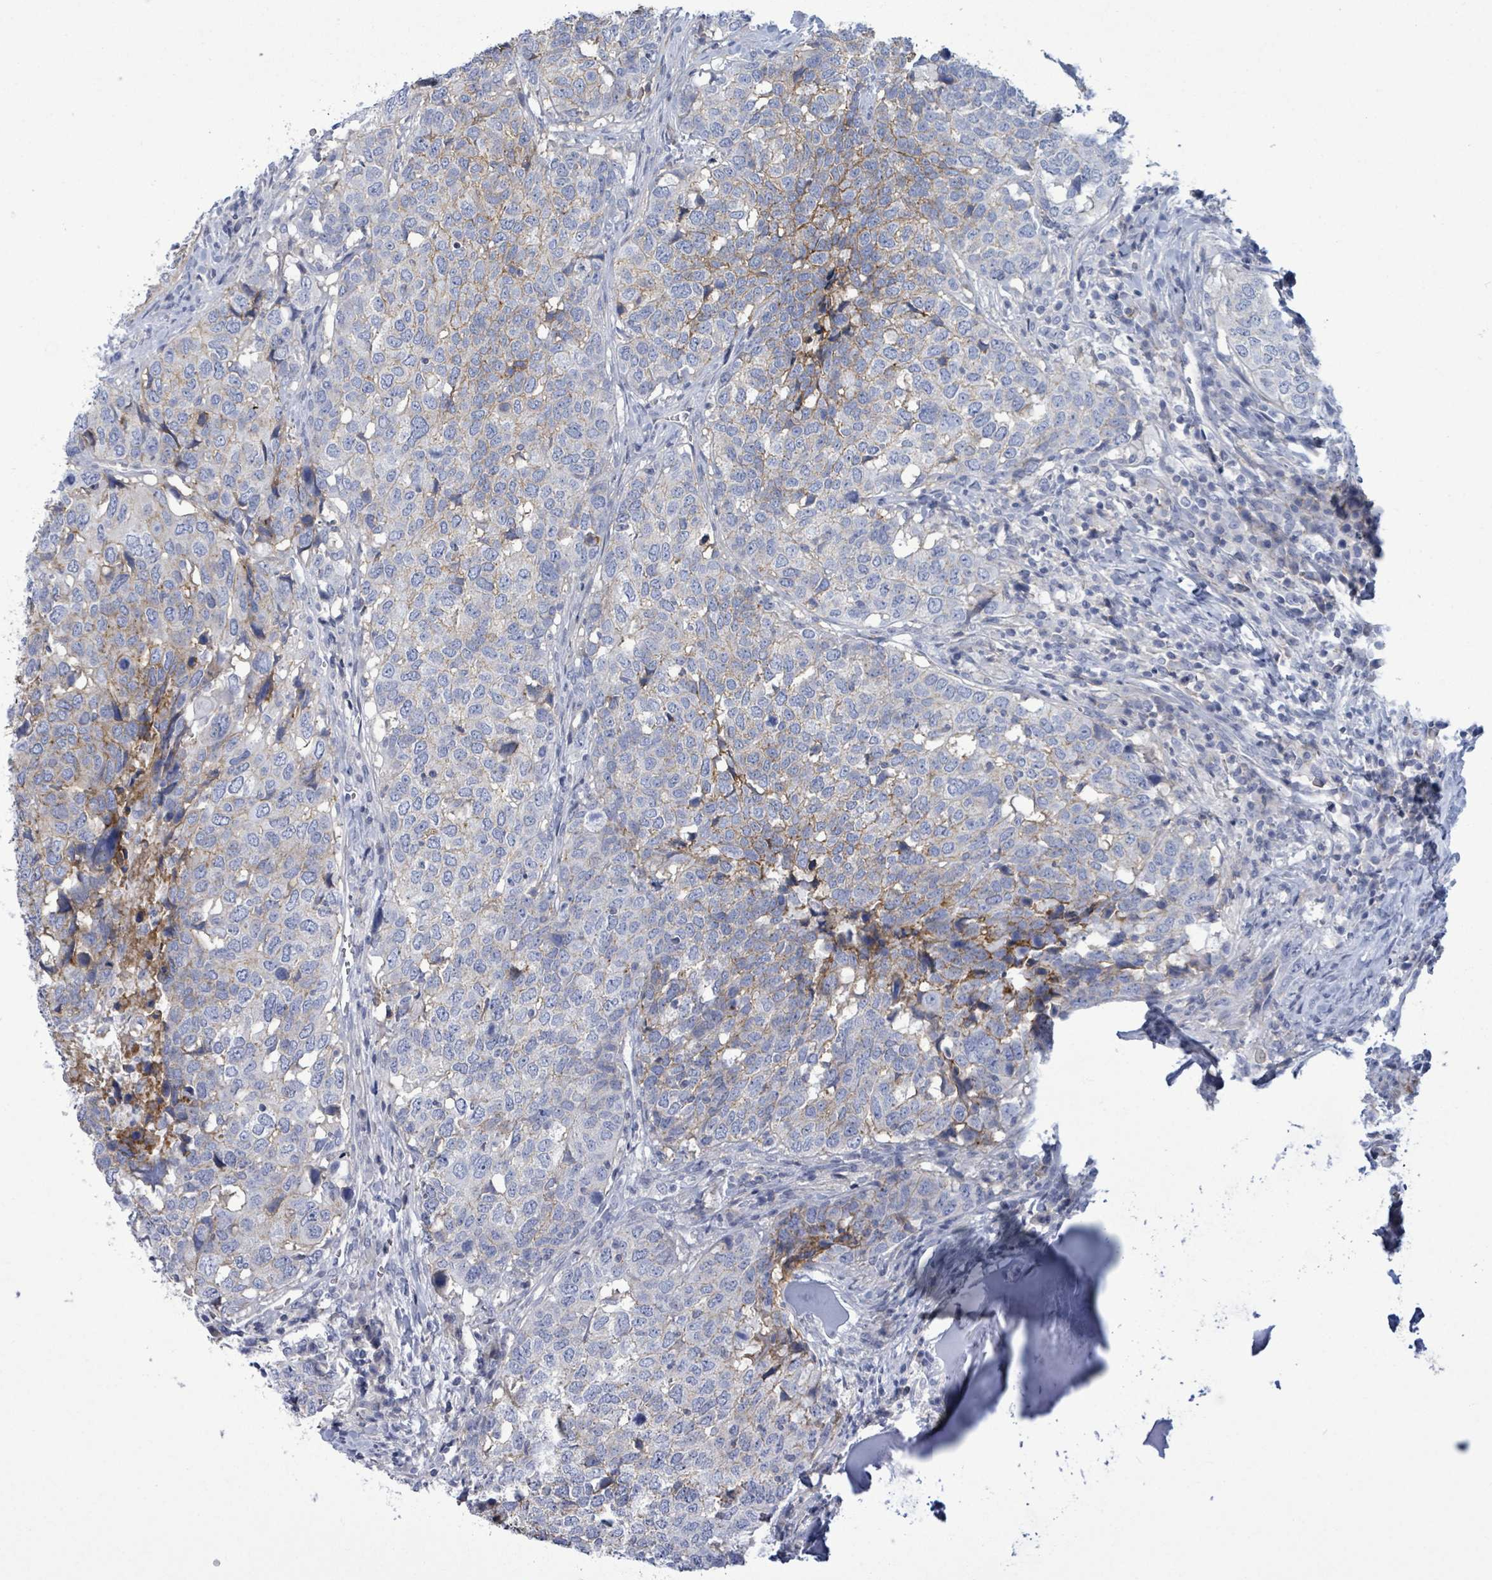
{"staining": {"intensity": "weak", "quantity": "<25%", "location": "cytoplasmic/membranous"}, "tissue": "head and neck cancer", "cell_type": "Tumor cells", "image_type": "cancer", "snomed": [{"axis": "morphology", "description": "Normal tissue, NOS"}, {"axis": "morphology", "description": "Squamous cell carcinoma, NOS"}, {"axis": "topography", "description": "Skeletal muscle"}, {"axis": "topography", "description": "Vascular tissue"}, {"axis": "topography", "description": "Peripheral nerve tissue"}, {"axis": "topography", "description": "Head-Neck"}], "caption": "The immunohistochemistry image has no significant positivity in tumor cells of head and neck cancer tissue.", "gene": "BSG", "patient": {"sex": "male", "age": 66}}